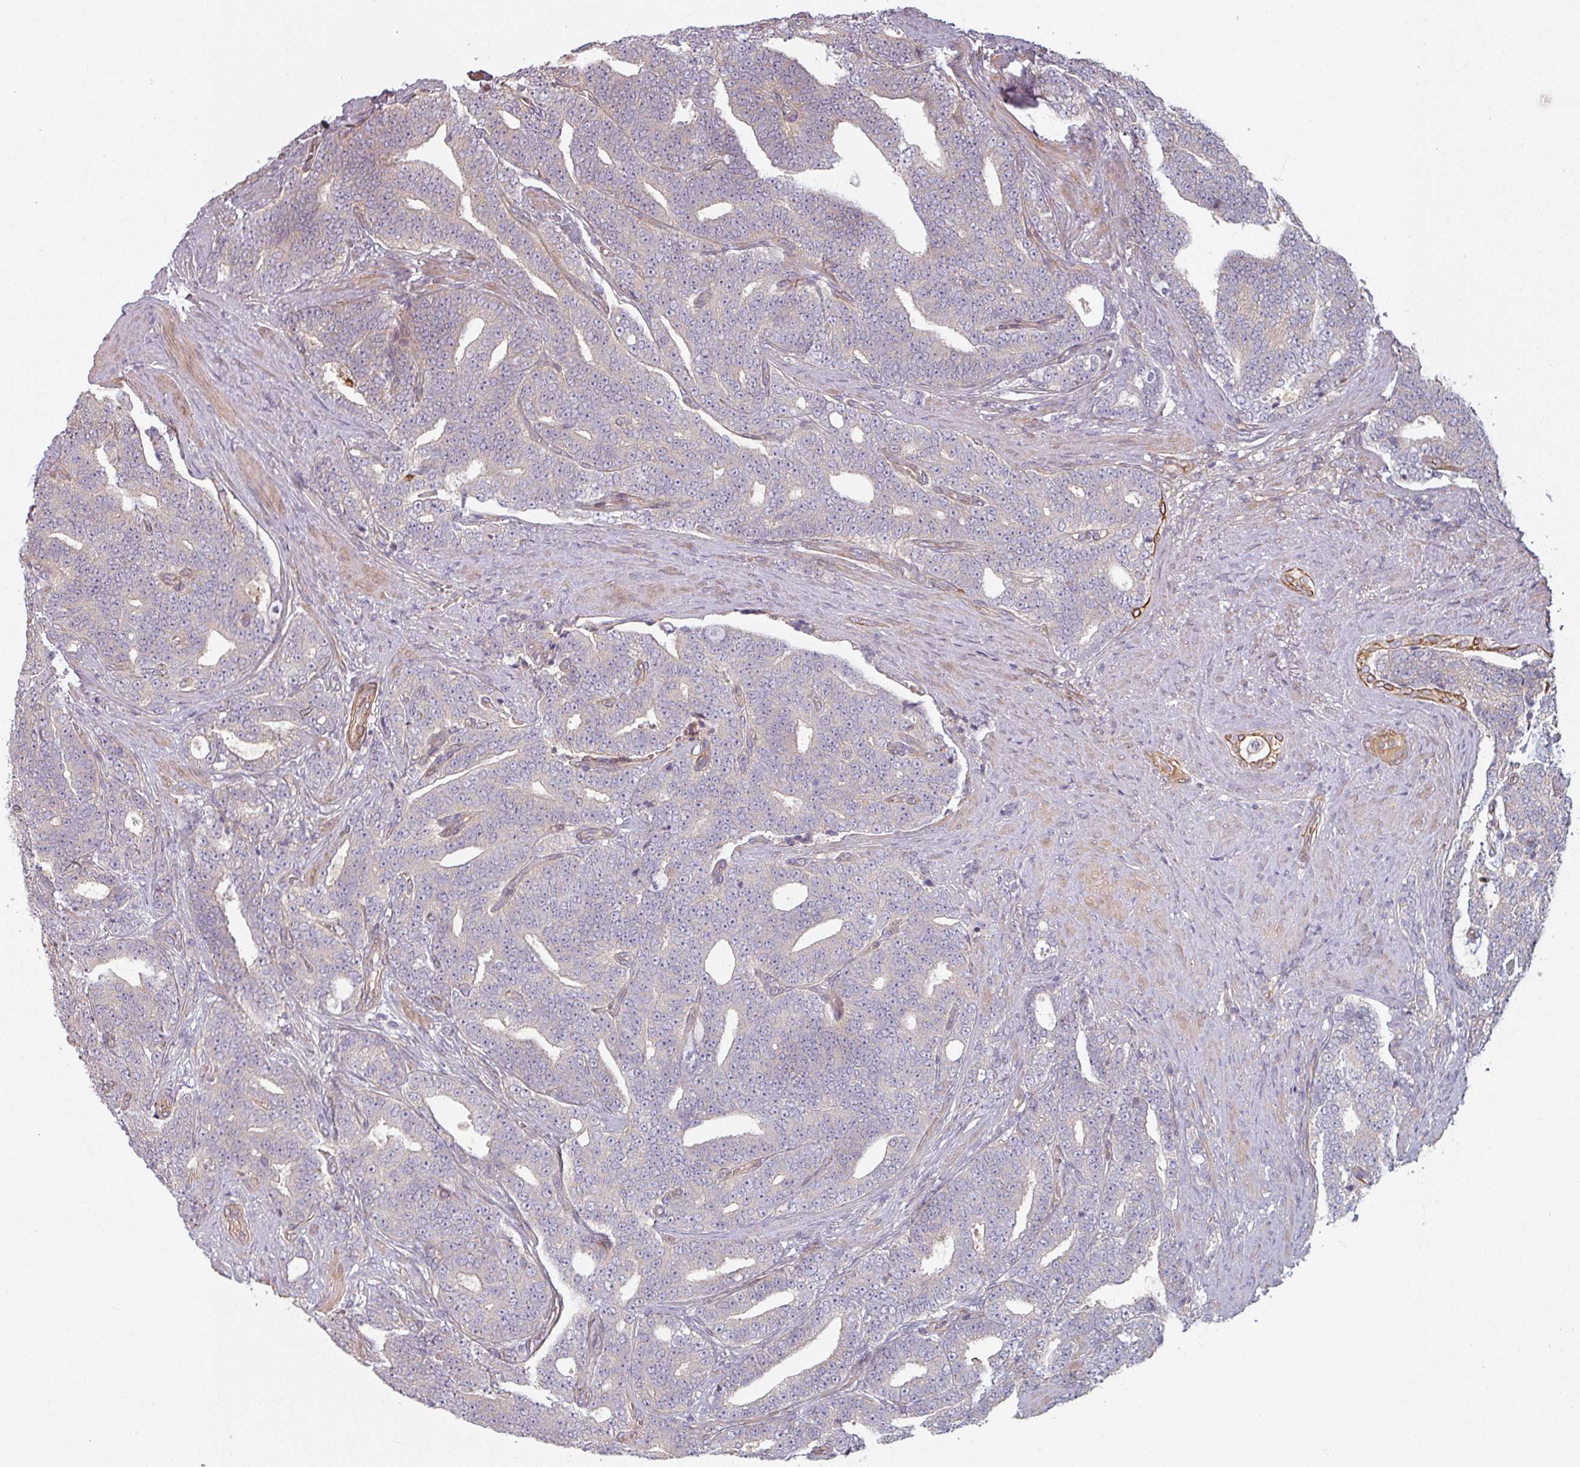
{"staining": {"intensity": "negative", "quantity": "none", "location": "none"}, "tissue": "prostate cancer", "cell_type": "Tumor cells", "image_type": "cancer", "snomed": [{"axis": "morphology", "description": "Adenocarcinoma, High grade"}, {"axis": "topography", "description": "Prostate and seminal vesicle, NOS"}], "caption": "Human prostate cancer (adenocarcinoma (high-grade)) stained for a protein using immunohistochemistry (IHC) exhibits no expression in tumor cells.", "gene": "C4BPB", "patient": {"sex": "male", "age": 67}}